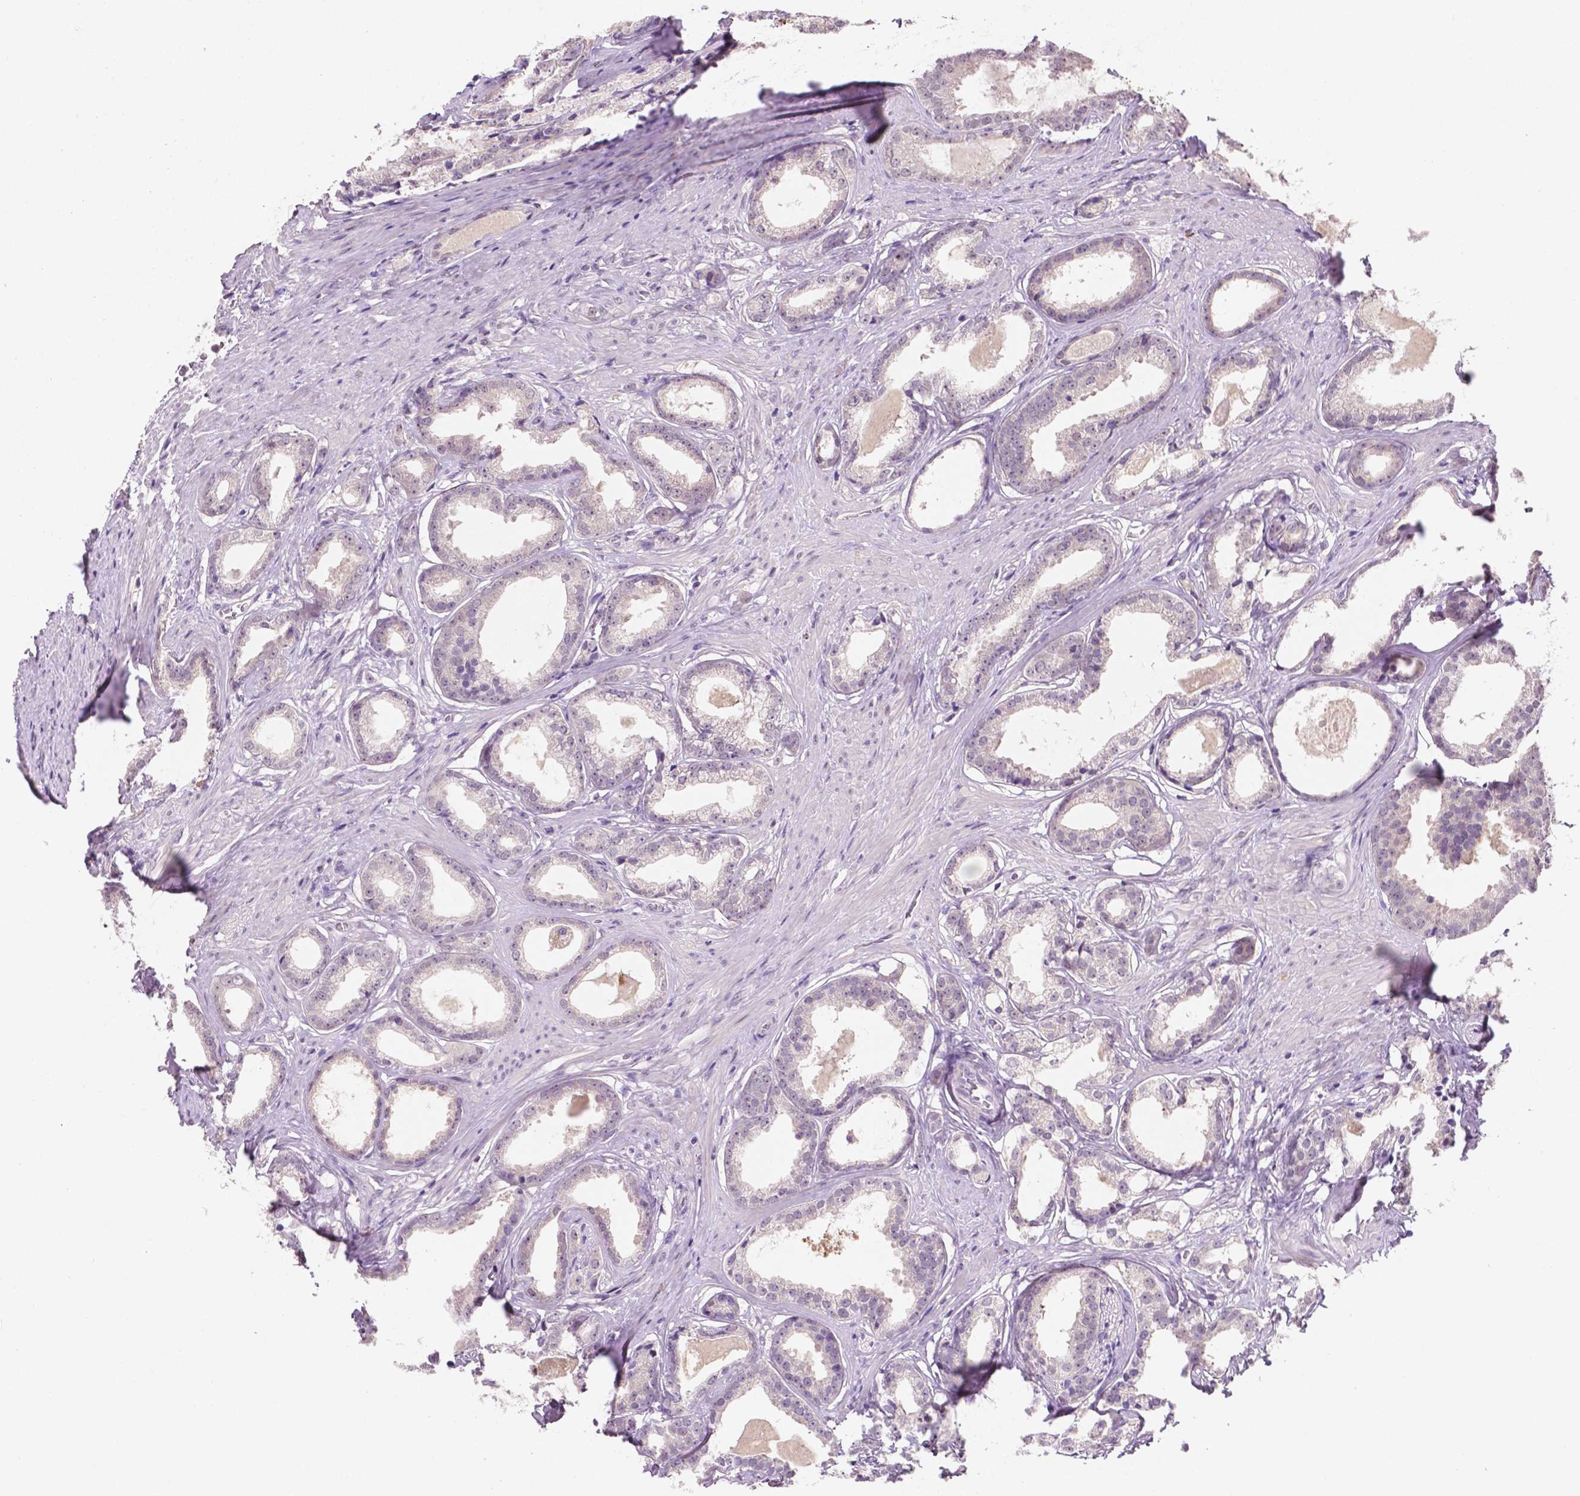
{"staining": {"intensity": "negative", "quantity": "none", "location": "none"}, "tissue": "prostate cancer", "cell_type": "Tumor cells", "image_type": "cancer", "snomed": [{"axis": "morphology", "description": "Adenocarcinoma, Low grade"}, {"axis": "topography", "description": "Prostate"}], "caption": "IHC photomicrograph of human adenocarcinoma (low-grade) (prostate) stained for a protein (brown), which exhibits no expression in tumor cells. (DAB (3,3'-diaminobenzidine) IHC with hematoxylin counter stain).", "gene": "MROH6", "patient": {"sex": "male", "age": 65}}